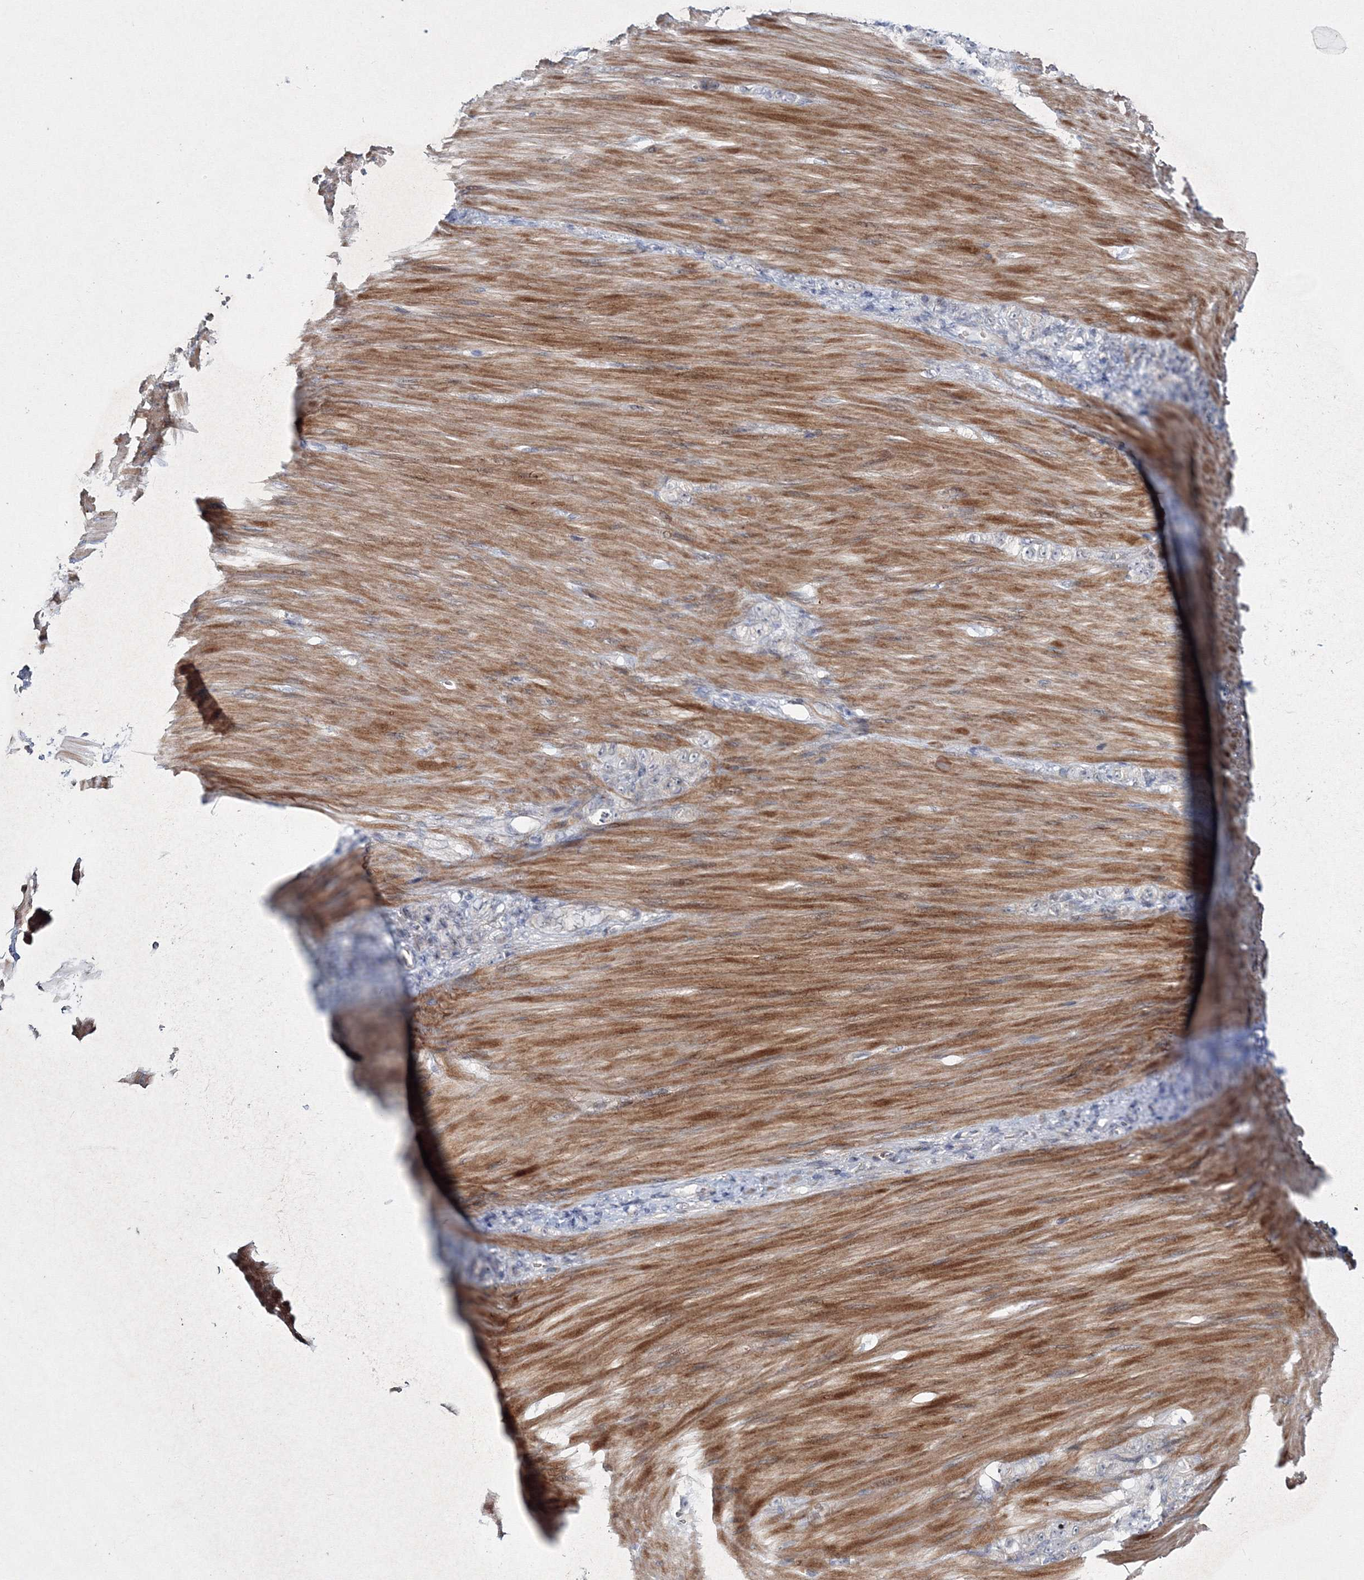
{"staining": {"intensity": "negative", "quantity": "none", "location": "none"}, "tissue": "stomach cancer", "cell_type": "Tumor cells", "image_type": "cancer", "snomed": [{"axis": "morphology", "description": "Normal tissue, NOS"}, {"axis": "morphology", "description": "Adenocarcinoma, NOS"}, {"axis": "topography", "description": "Stomach"}], "caption": "An IHC image of adenocarcinoma (stomach) is shown. There is no staining in tumor cells of adenocarcinoma (stomach). (DAB (3,3'-diaminobenzidine) immunohistochemistry (IHC) visualized using brightfield microscopy, high magnification).", "gene": "C11orf52", "patient": {"sex": "male", "age": 82}}